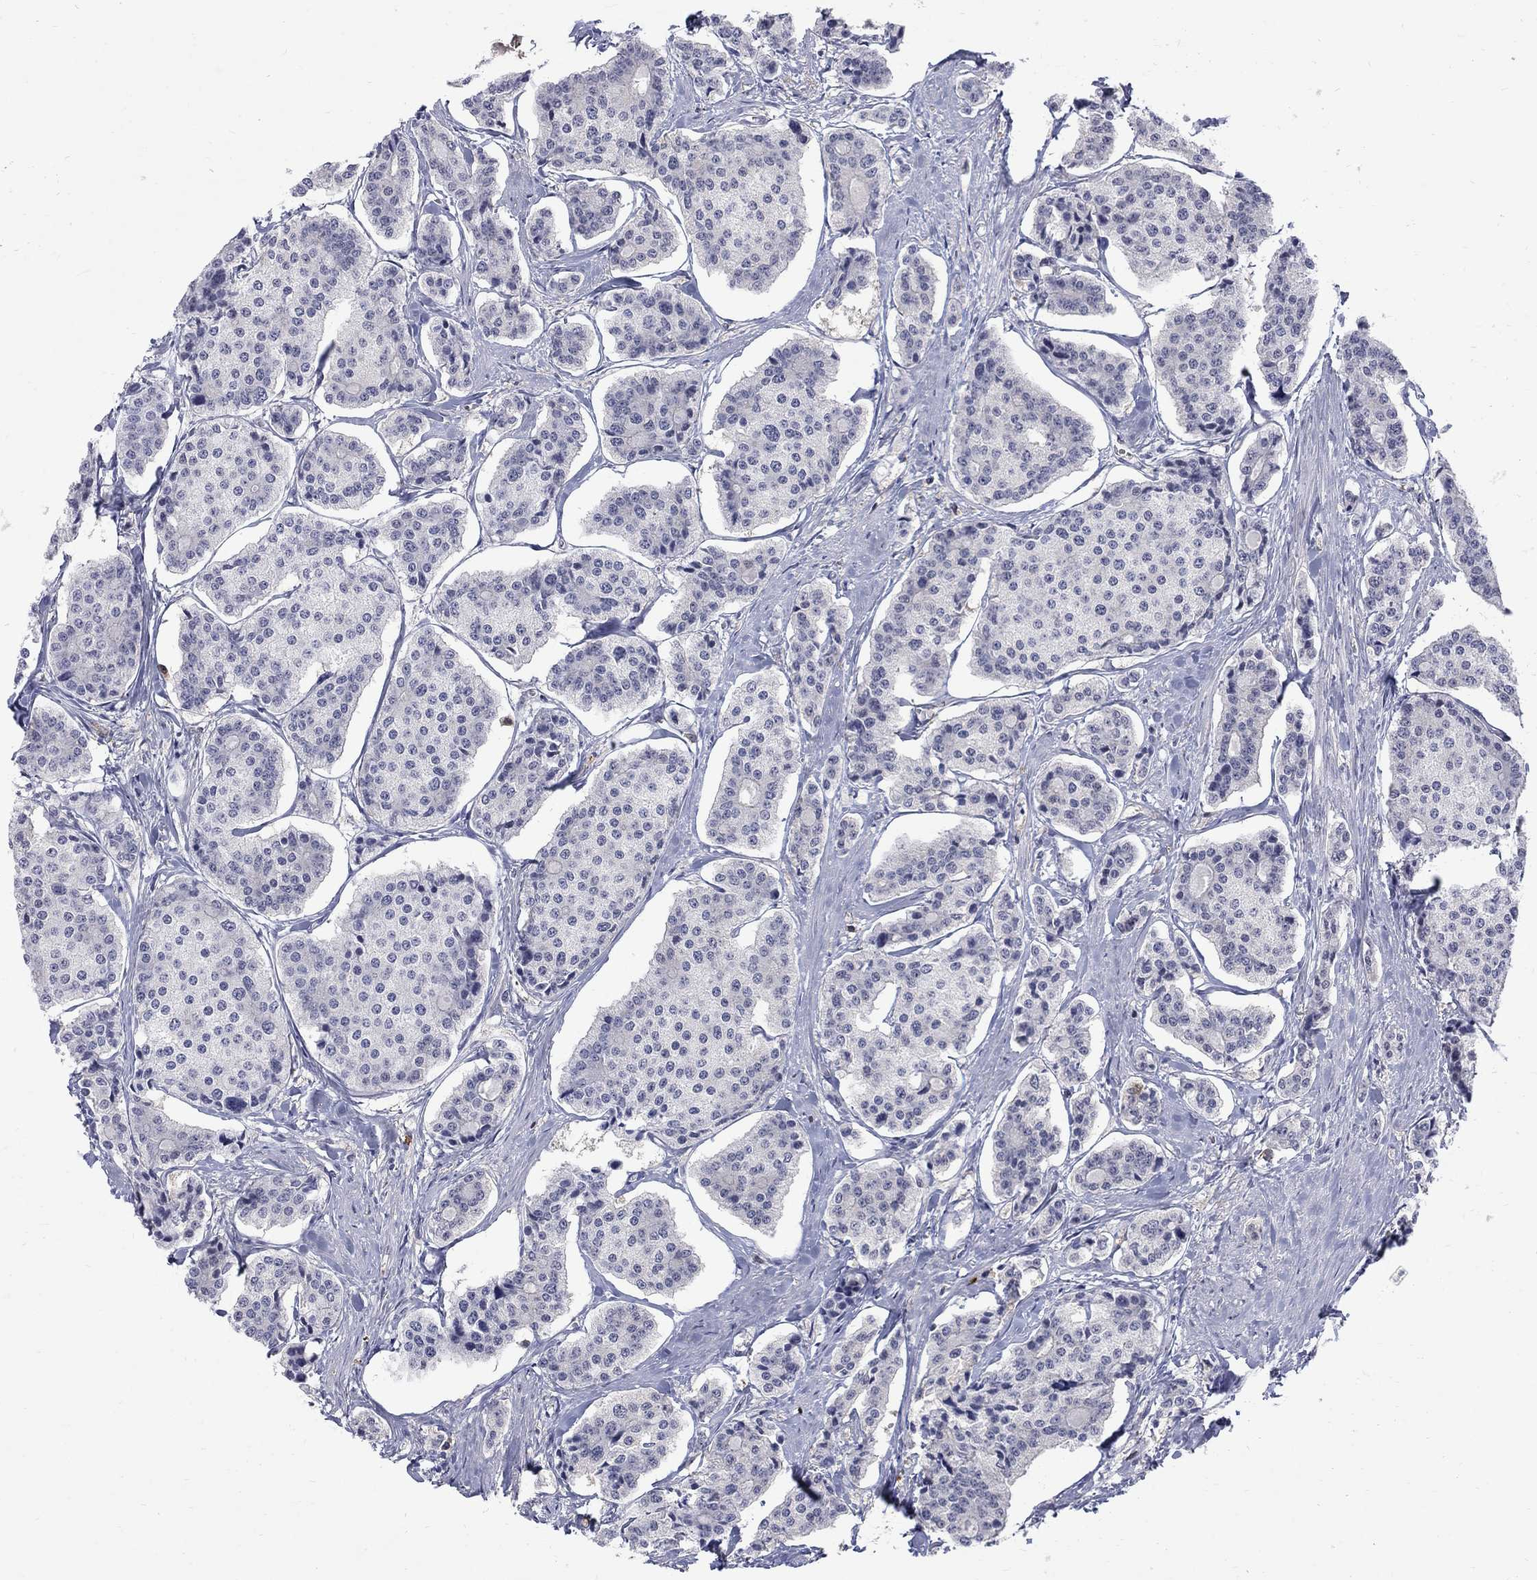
{"staining": {"intensity": "negative", "quantity": "none", "location": "none"}, "tissue": "carcinoid", "cell_type": "Tumor cells", "image_type": "cancer", "snomed": [{"axis": "morphology", "description": "Carcinoid, malignant, NOS"}, {"axis": "topography", "description": "Small intestine"}], "caption": "Human carcinoid stained for a protein using immunohistochemistry (IHC) exhibits no positivity in tumor cells.", "gene": "HKDC1", "patient": {"sex": "female", "age": 65}}